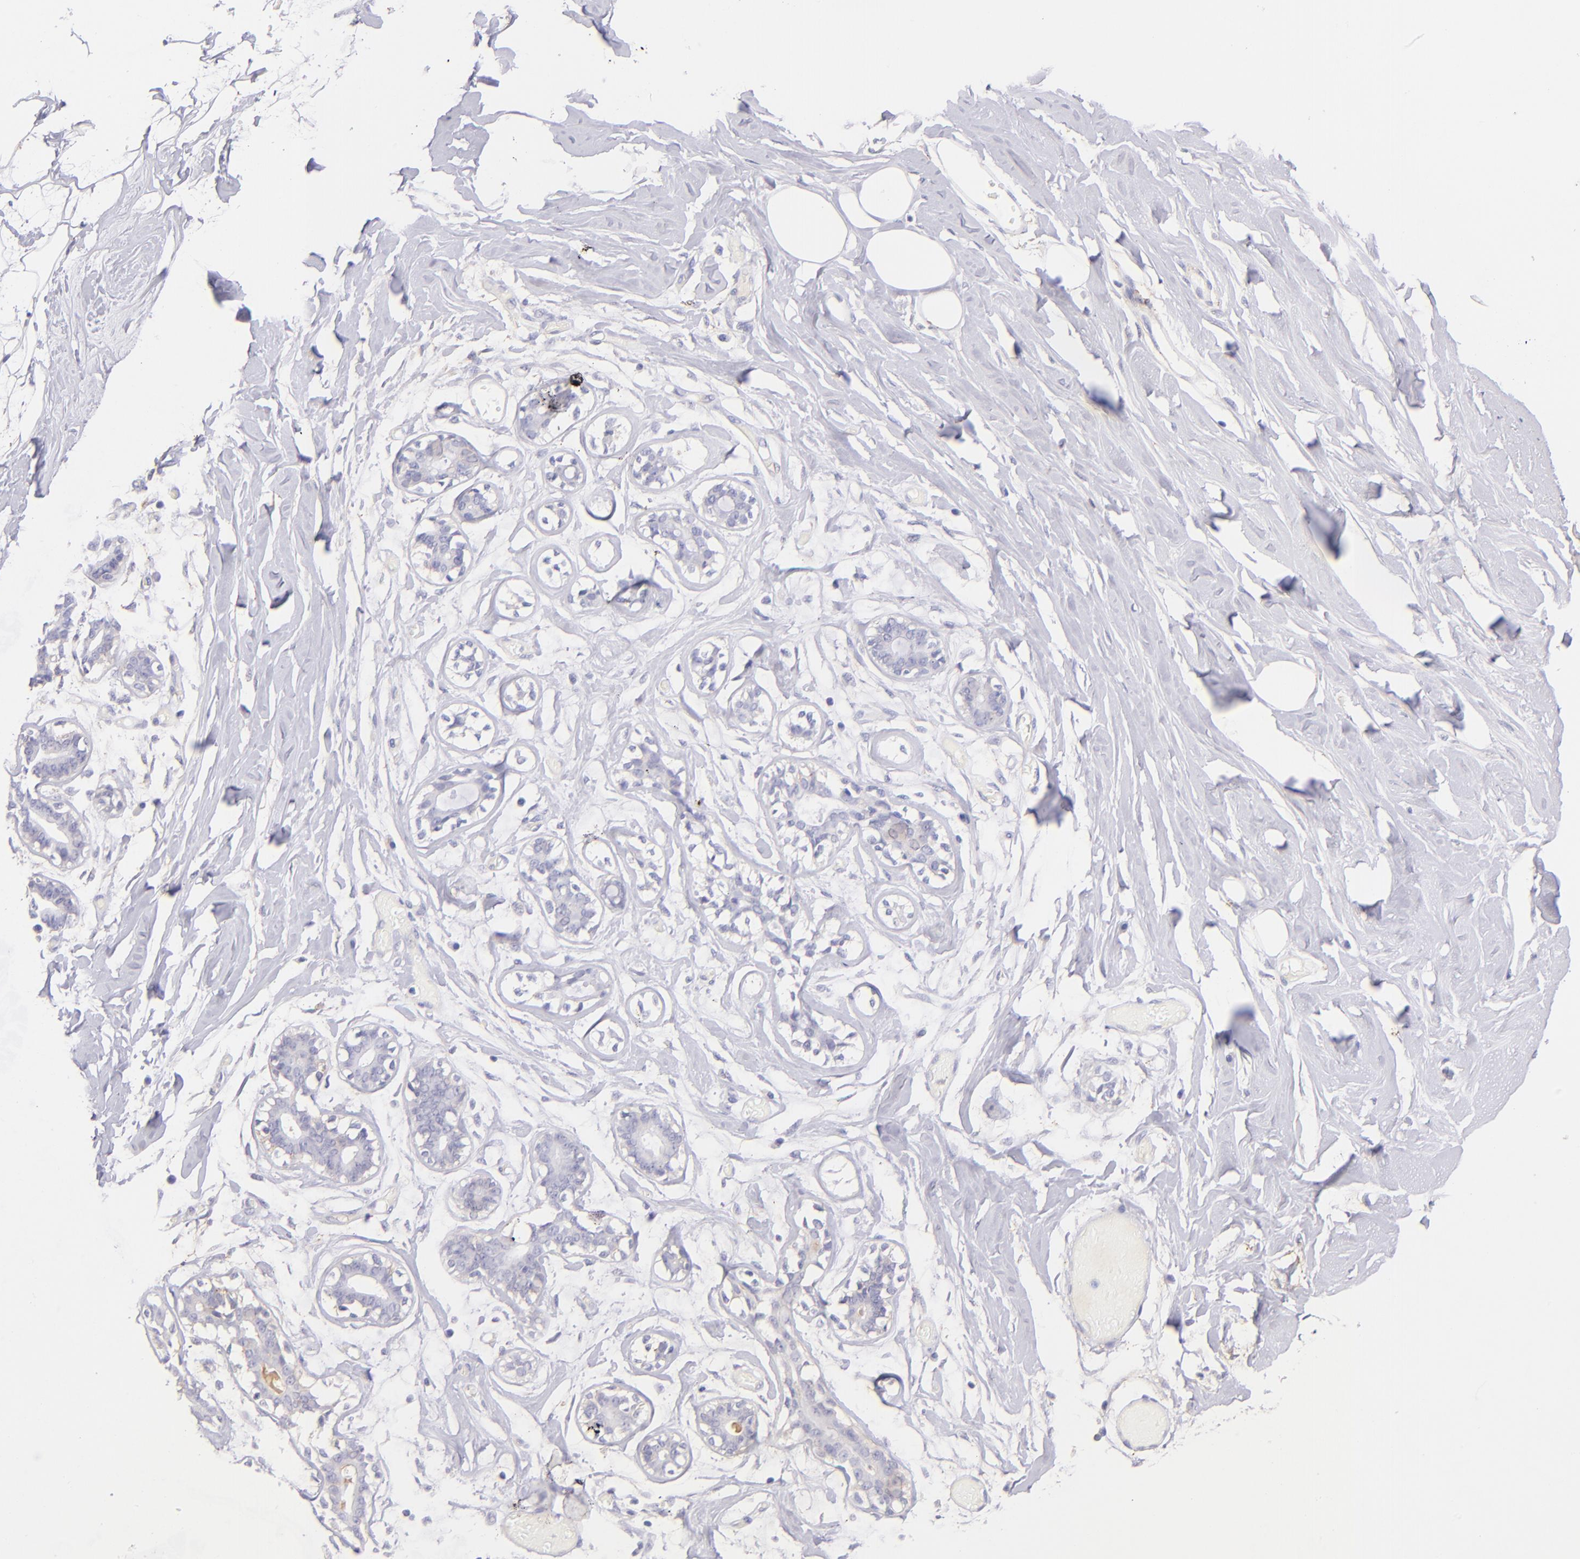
{"staining": {"intensity": "negative", "quantity": "none", "location": "none"}, "tissue": "breast", "cell_type": "Adipocytes", "image_type": "normal", "snomed": [{"axis": "morphology", "description": "Normal tissue, NOS"}, {"axis": "morphology", "description": "Fibrosis, NOS"}, {"axis": "topography", "description": "Breast"}], "caption": "The histopathology image demonstrates no staining of adipocytes in unremarkable breast.", "gene": "CD81", "patient": {"sex": "female", "age": 39}}